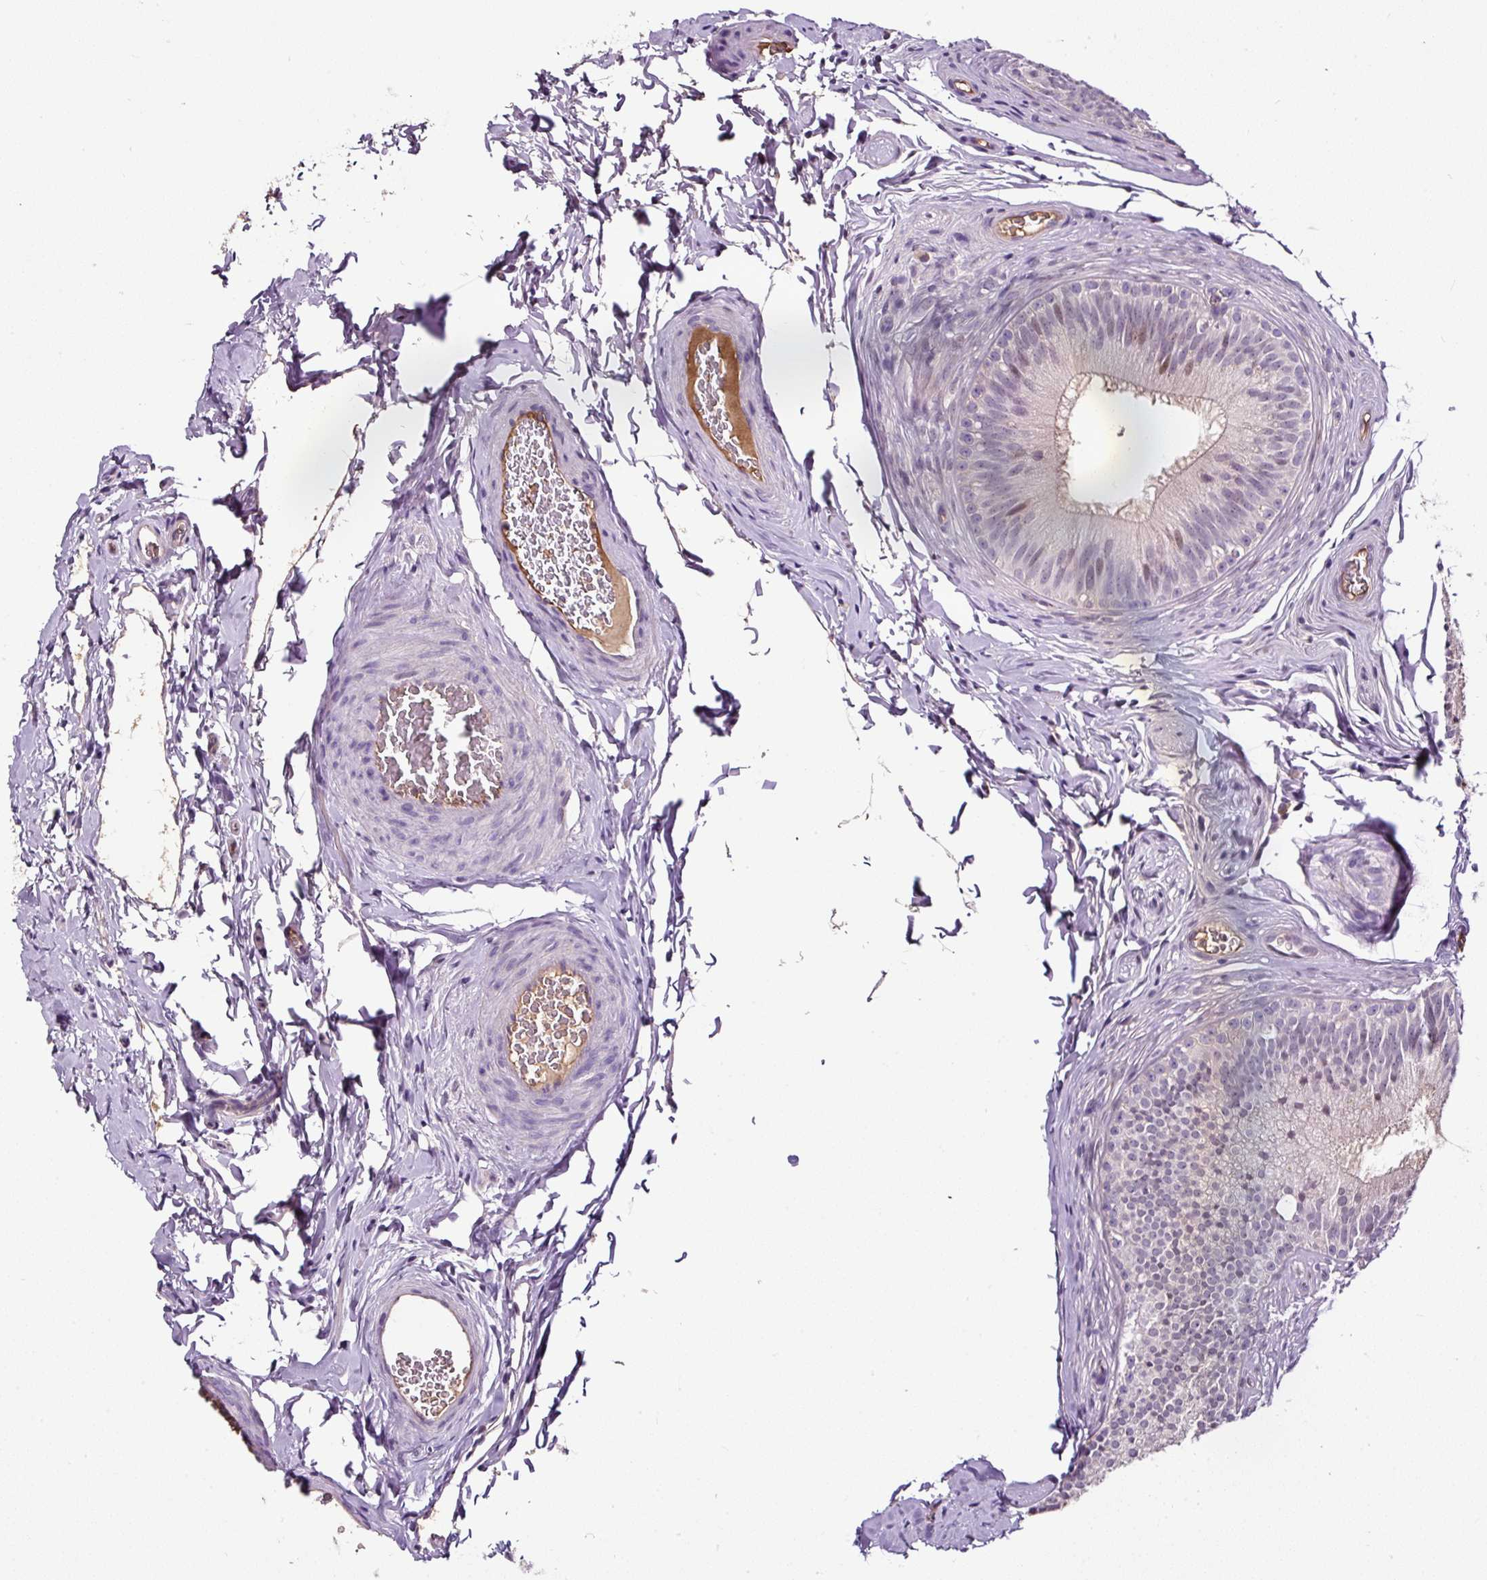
{"staining": {"intensity": "weak", "quantity": "<25%", "location": "nuclear"}, "tissue": "epididymis", "cell_type": "Glandular cells", "image_type": "normal", "snomed": [{"axis": "morphology", "description": "Normal tissue, NOS"}, {"axis": "topography", "description": "Epididymis"}], "caption": "High power microscopy image of an IHC photomicrograph of unremarkable epididymis, revealing no significant staining in glandular cells. Brightfield microscopy of immunohistochemistry (IHC) stained with DAB (3,3'-diaminobenzidine) (brown) and hematoxylin (blue), captured at high magnification.", "gene": "LRRC24", "patient": {"sex": "male", "age": 24}}